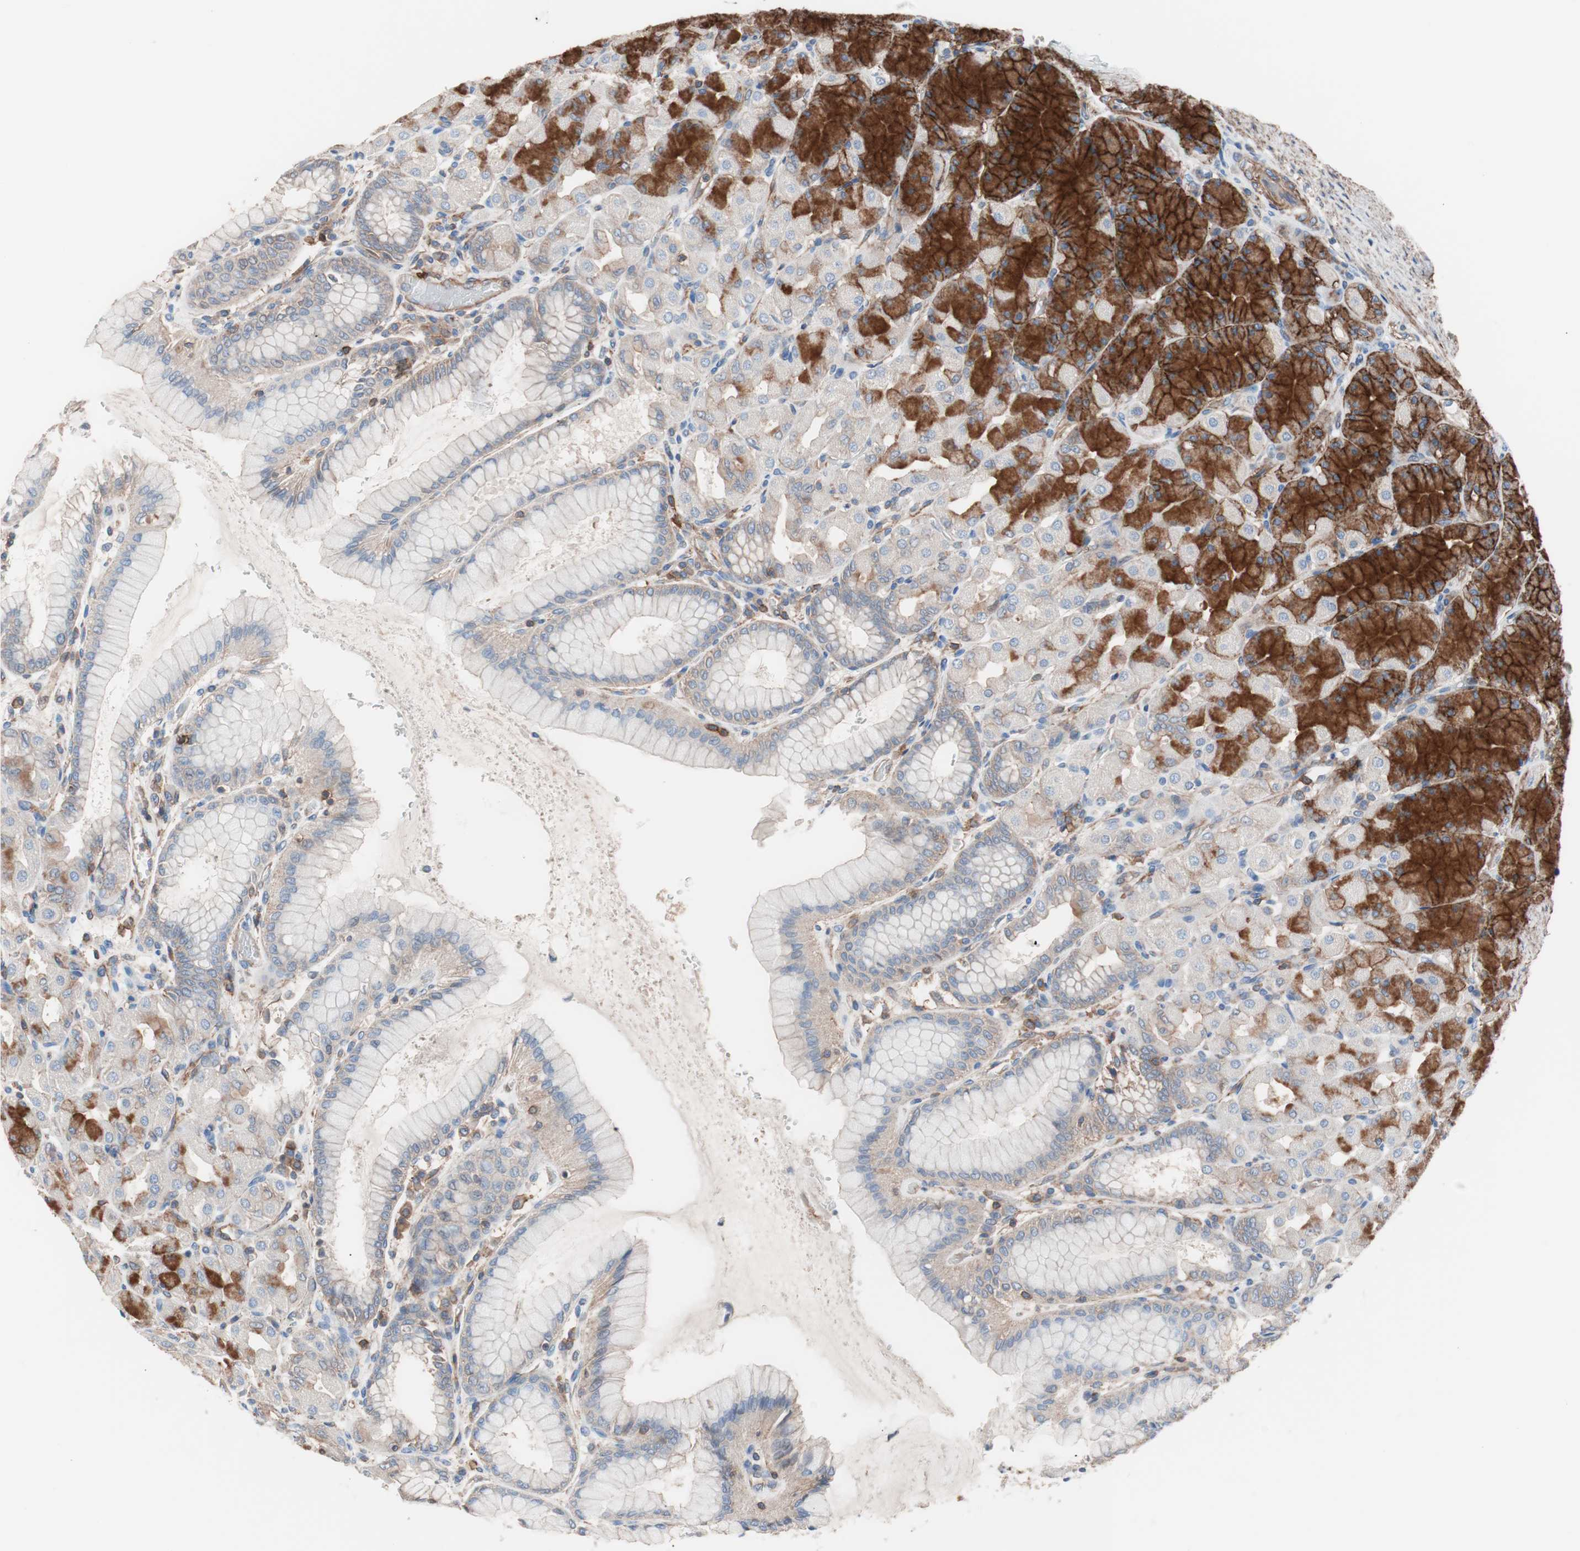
{"staining": {"intensity": "strong", "quantity": "25%-75%", "location": "cytoplasmic/membranous"}, "tissue": "stomach", "cell_type": "Glandular cells", "image_type": "normal", "snomed": [{"axis": "morphology", "description": "Normal tissue, NOS"}, {"axis": "topography", "description": "Stomach, upper"}], "caption": "The immunohistochemical stain shows strong cytoplasmic/membranous positivity in glandular cells of benign stomach.", "gene": "GPR160", "patient": {"sex": "female", "age": 56}}